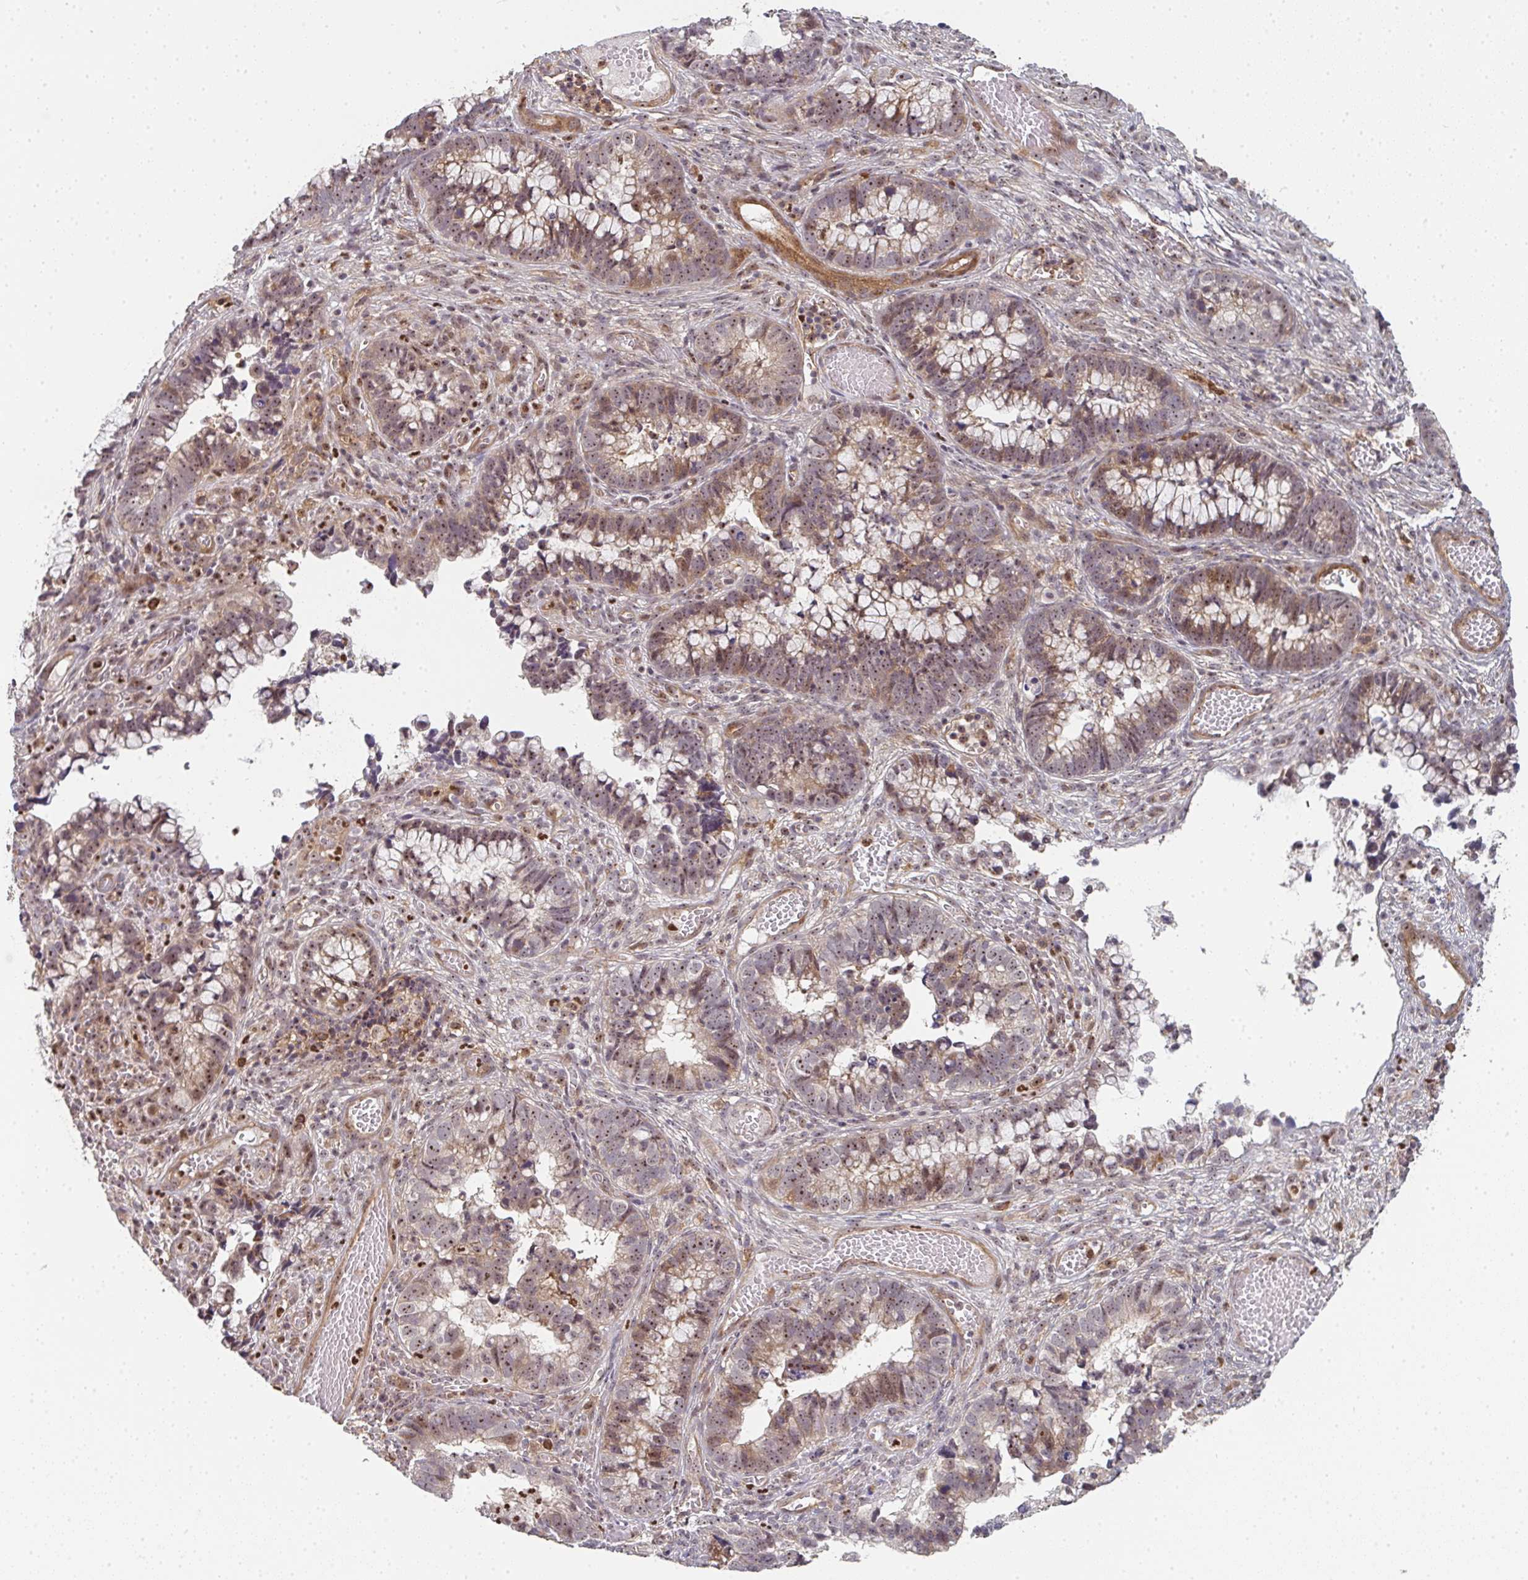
{"staining": {"intensity": "moderate", "quantity": "25%-75%", "location": "cytoplasmic/membranous,nuclear"}, "tissue": "cervical cancer", "cell_type": "Tumor cells", "image_type": "cancer", "snomed": [{"axis": "morphology", "description": "Adenocarcinoma, NOS"}, {"axis": "topography", "description": "Cervix"}], "caption": "Brown immunohistochemical staining in human cervical adenocarcinoma exhibits moderate cytoplasmic/membranous and nuclear staining in about 25%-75% of tumor cells.", "gene": "SIMC1", "patient": {"sex": "female", "age": 44}}